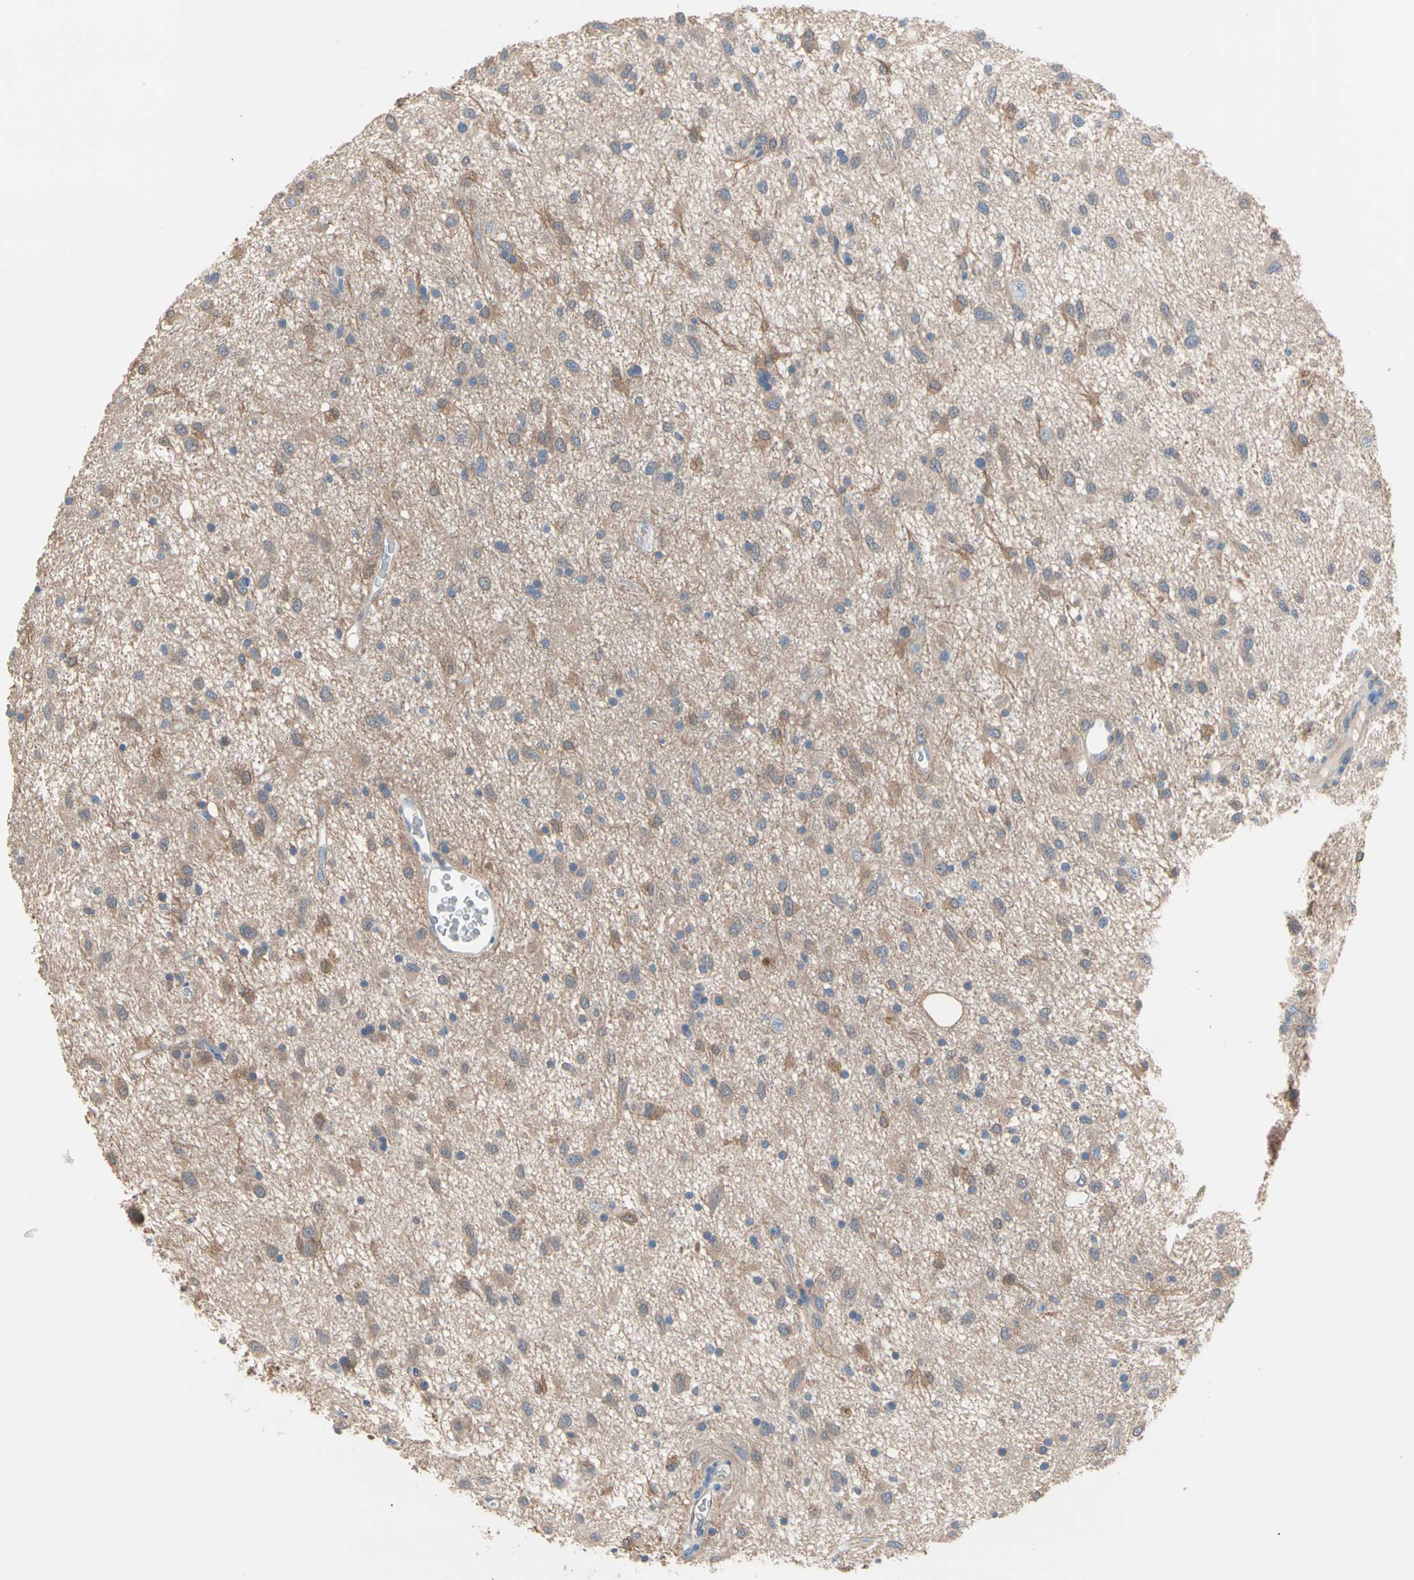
{"staining": {"intensity": "moderate", "quantity": "<25%", "location": "cytoplasmic/membranous"}, "tissue": "glioma", "cell_type": "Tumor cells", "image_type": "cancer", "snomed": [{"axis": "morphology", "description": "Glioma, malignant, Low grade"}, {"axis": "topography", "description": "Brain"}], "caption": "A histopathology image of glioma stained for a protein shows moderate cytoplasmic/membranous brown staining in tumor cells. The staining is performed using DAB (3,3'-diaminobenzidine) brown chromogen to label protein expression. The nuclei are counter-stained blue using hematoxylin.", "gene": "BBOX1", "patient": {"sex": "male", "age": 77}}